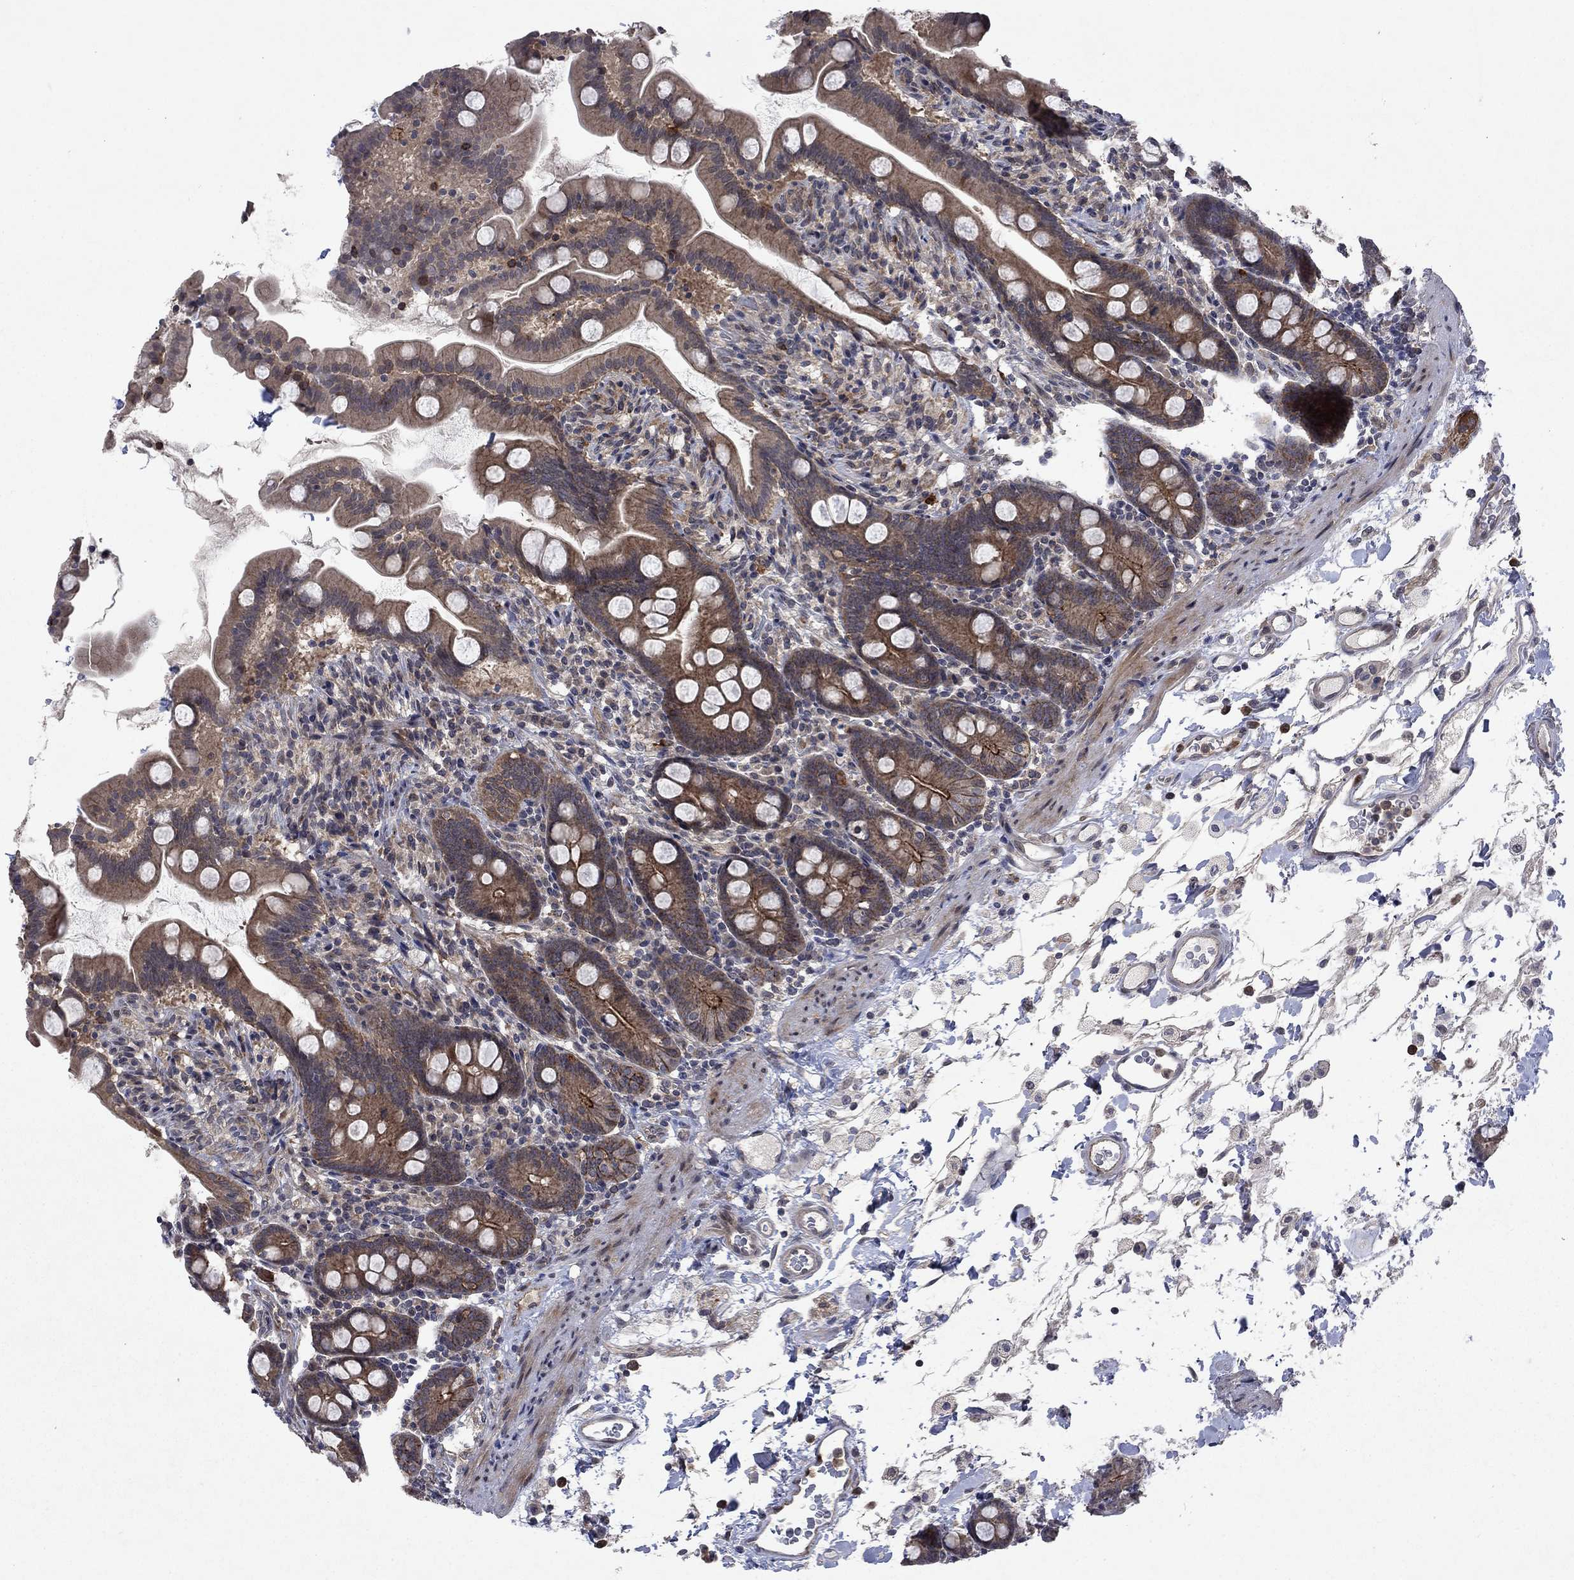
{"staining": {"intensity": "moderate", "quantity": "25%-75%", "location": "cytoplasmic/membranous"}, "tissue": "small intestine", "cell_type": "Glandular cells", "image_type": "normal", "snomed": [{"axis": "morphology", "description": "Normal tissue, NOS"}, {"axis": "topography", "description": "Small intestine"}], "caption": "Protein staining exhibits moderate cytoplasmic/membranous positivity in approximately 25%-75% of glandular cells in benign small intestine. The protein of interest is shown in brown color, while the nuclei are stained blue.", "gene": "PPP1R9A", "patient": {"sex": "female", "age": 44}}